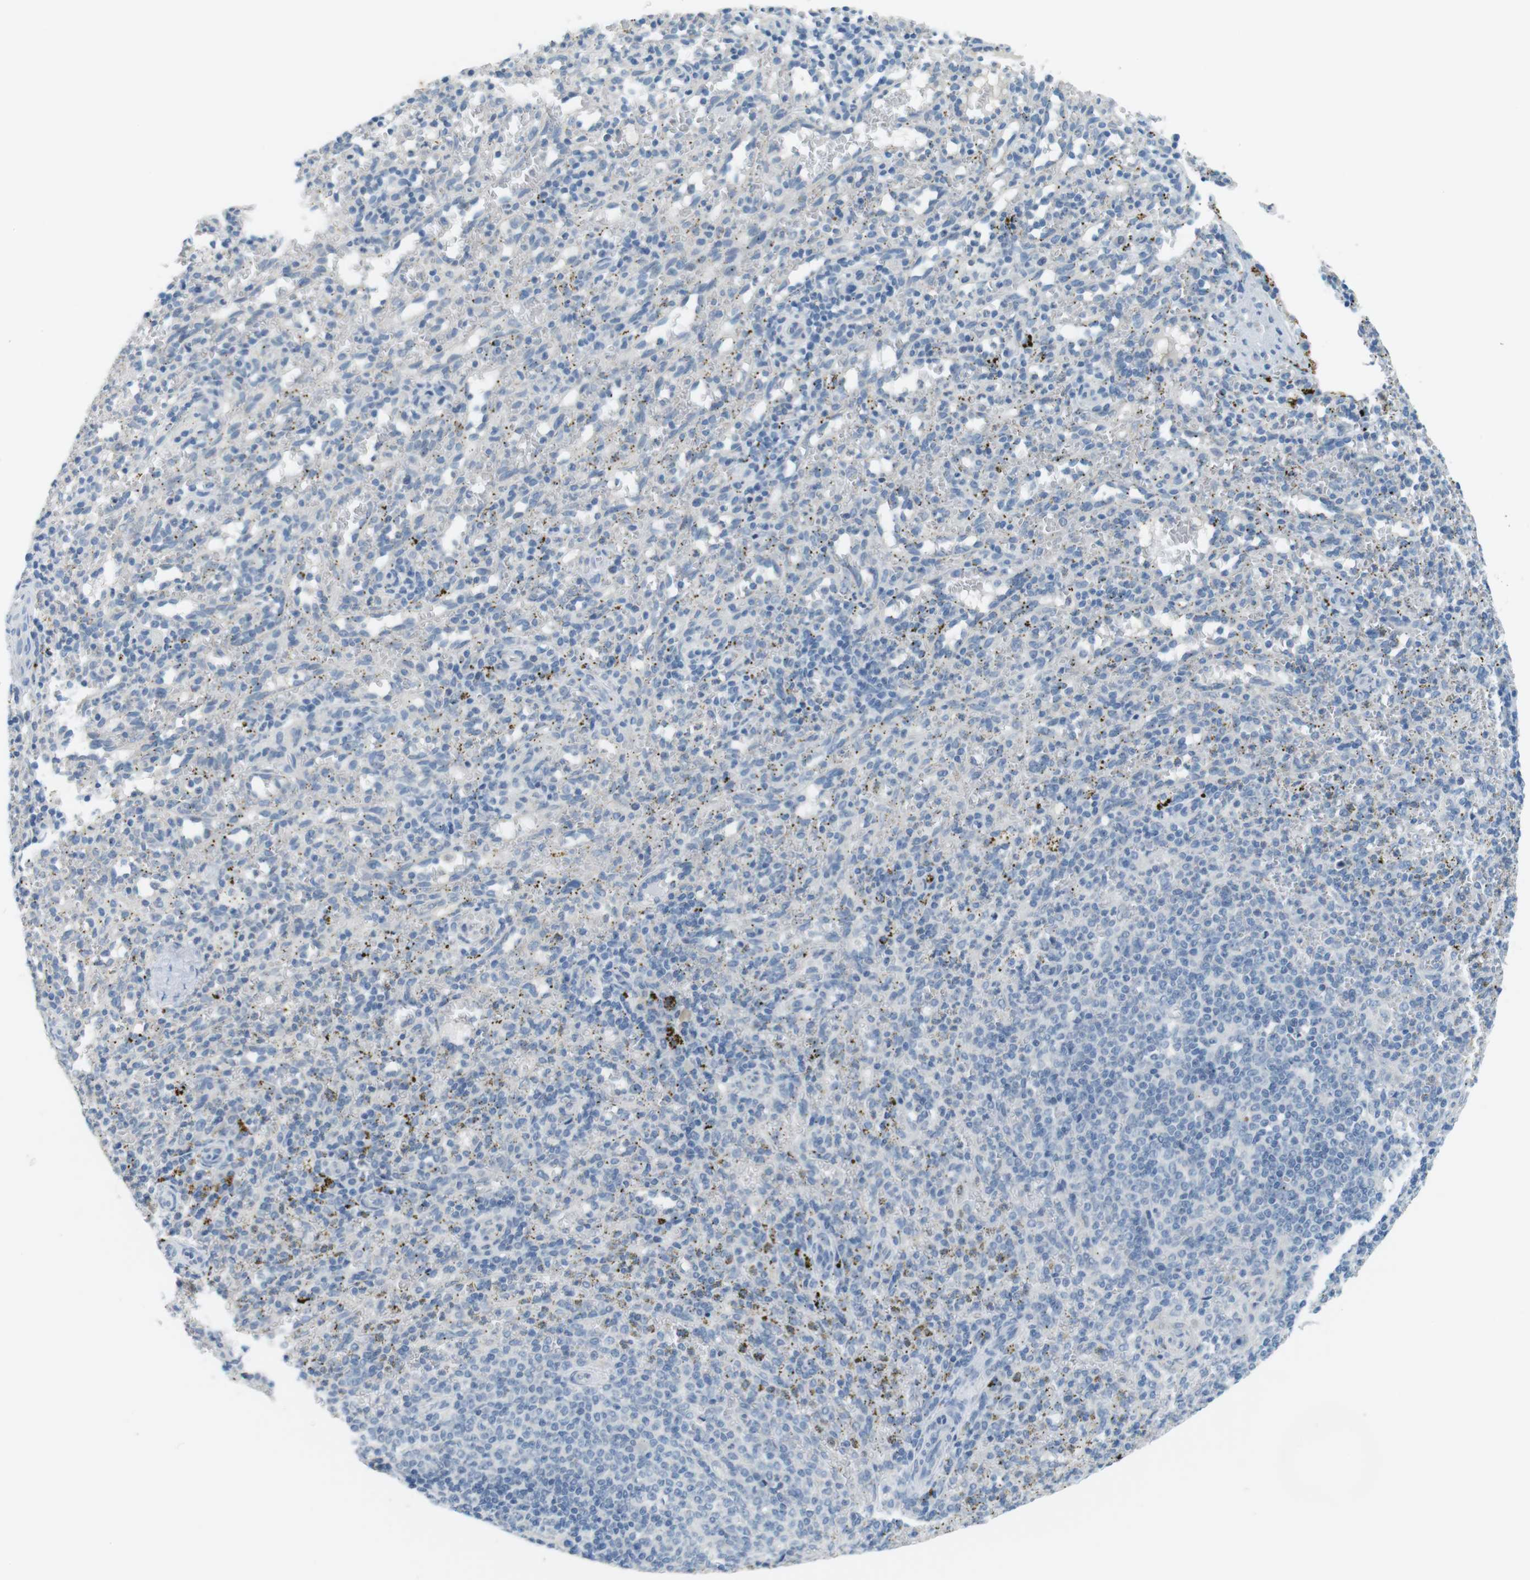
{"staining": {"intensity": "negative", "quantity": "none", "location": "none"}, "tissue": "spleen", "cell_type": "Cells in red pulp", "image_type": "normal", "snomed": [{"axis": "morphology", "description": "Normal tissue, NOS"}, {"axis": "topography", "description": "Spleen"}], "caption": "The image shows no staining of cells in red pulp in unremarkable spleen.", "gene": "MUC5B", "patient": {"sex": "female", "age": 10}}